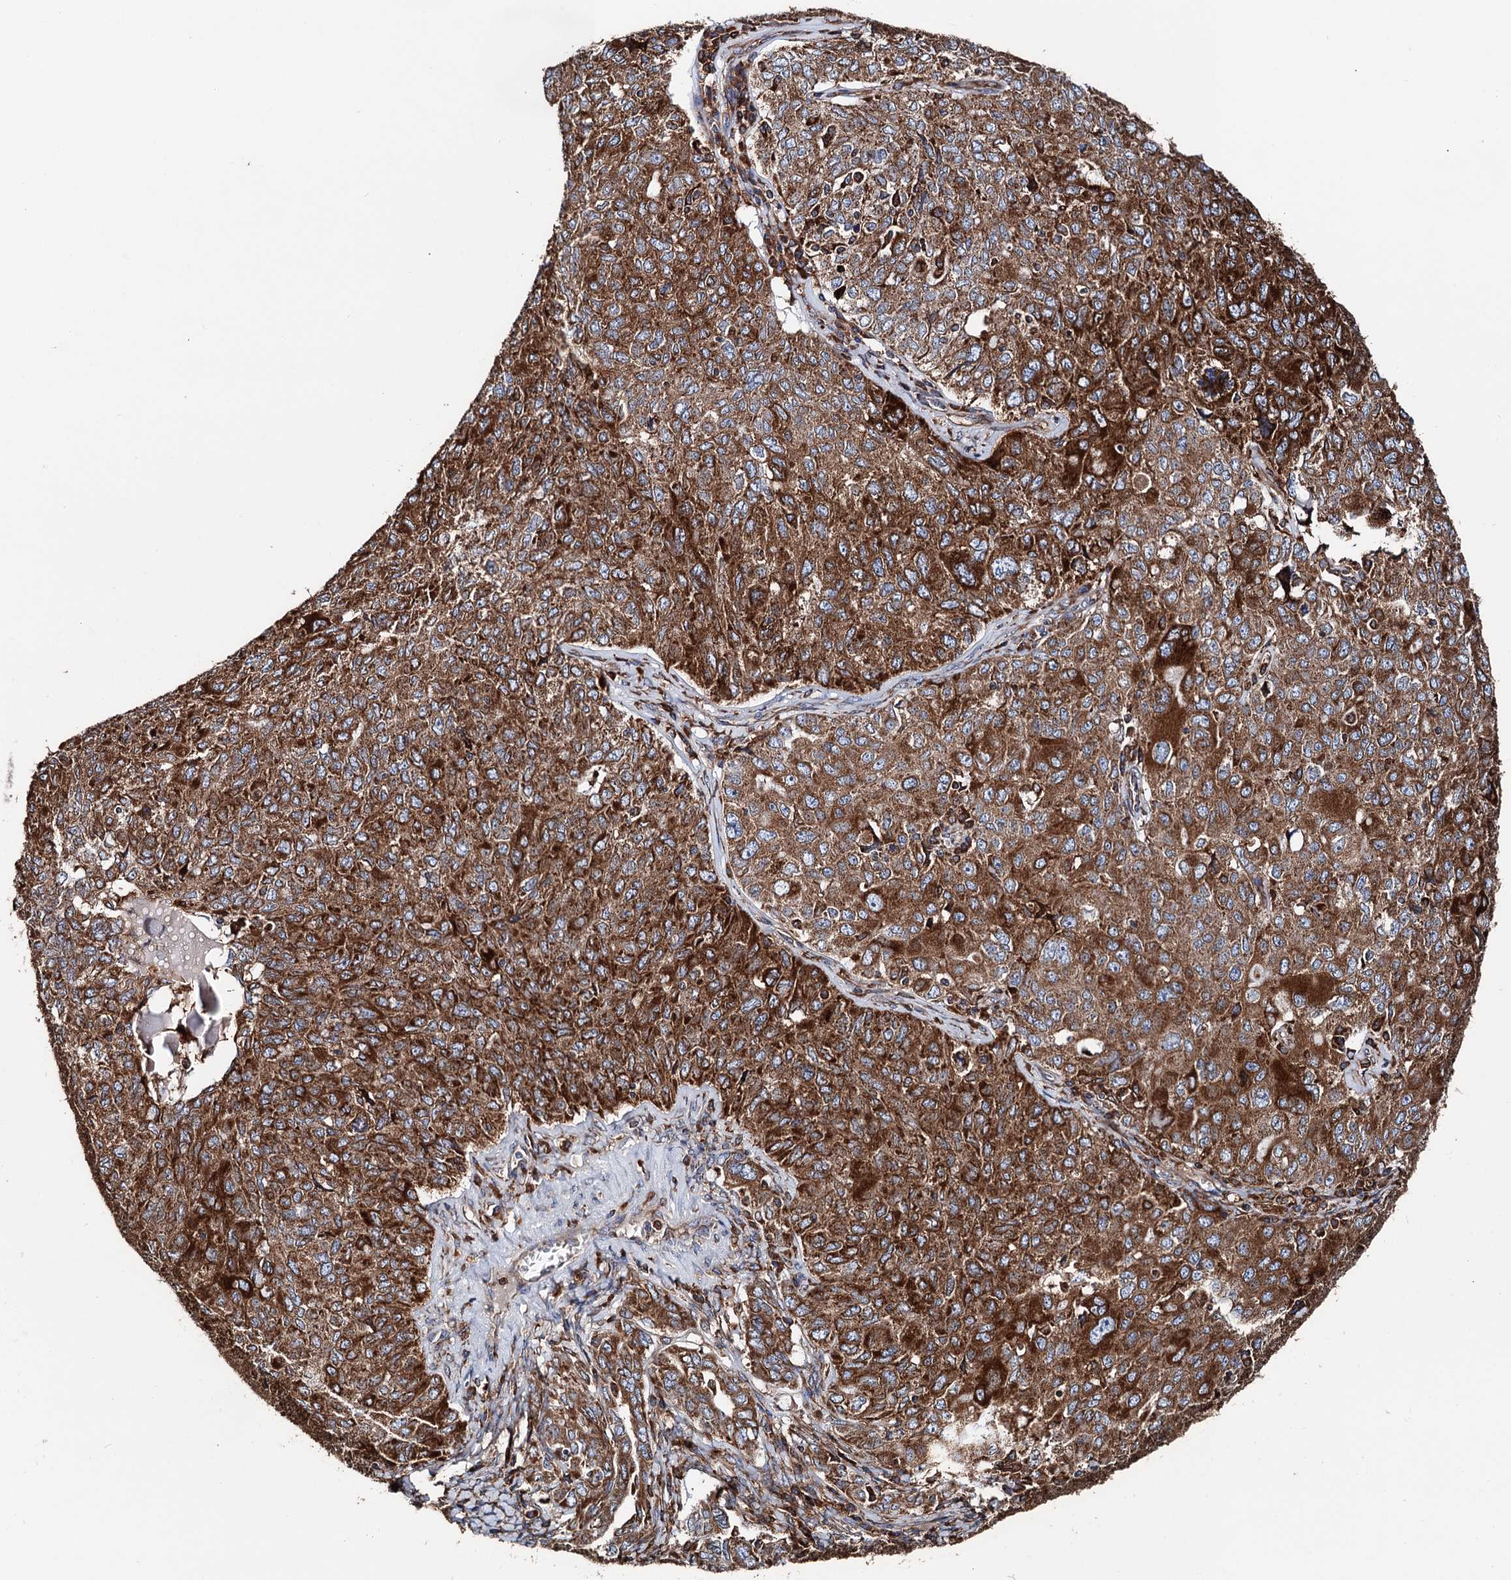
{"staining": {"intensity": "strong", "quantity": ">75%", "location": "cytoplasmic/membranous"}, "tissue": "ovarian cancer", "cell_type": "Tumor cells", "image_type": "cancer", "snomed": [{"axis": "morphology", "description": "Carcinoma, endometroid"}, {"axis": "topography", "description": "Ovary"}], "caption": "This is a micrograph of immunohistochemistry (IHC) staining of endometroid carcinoma (ovarian), which shows strong staining in the cytoplasmic/membranous of tumor cells.", "gene": "ERP29", "patient": {"sex": "female", "age": 62}}